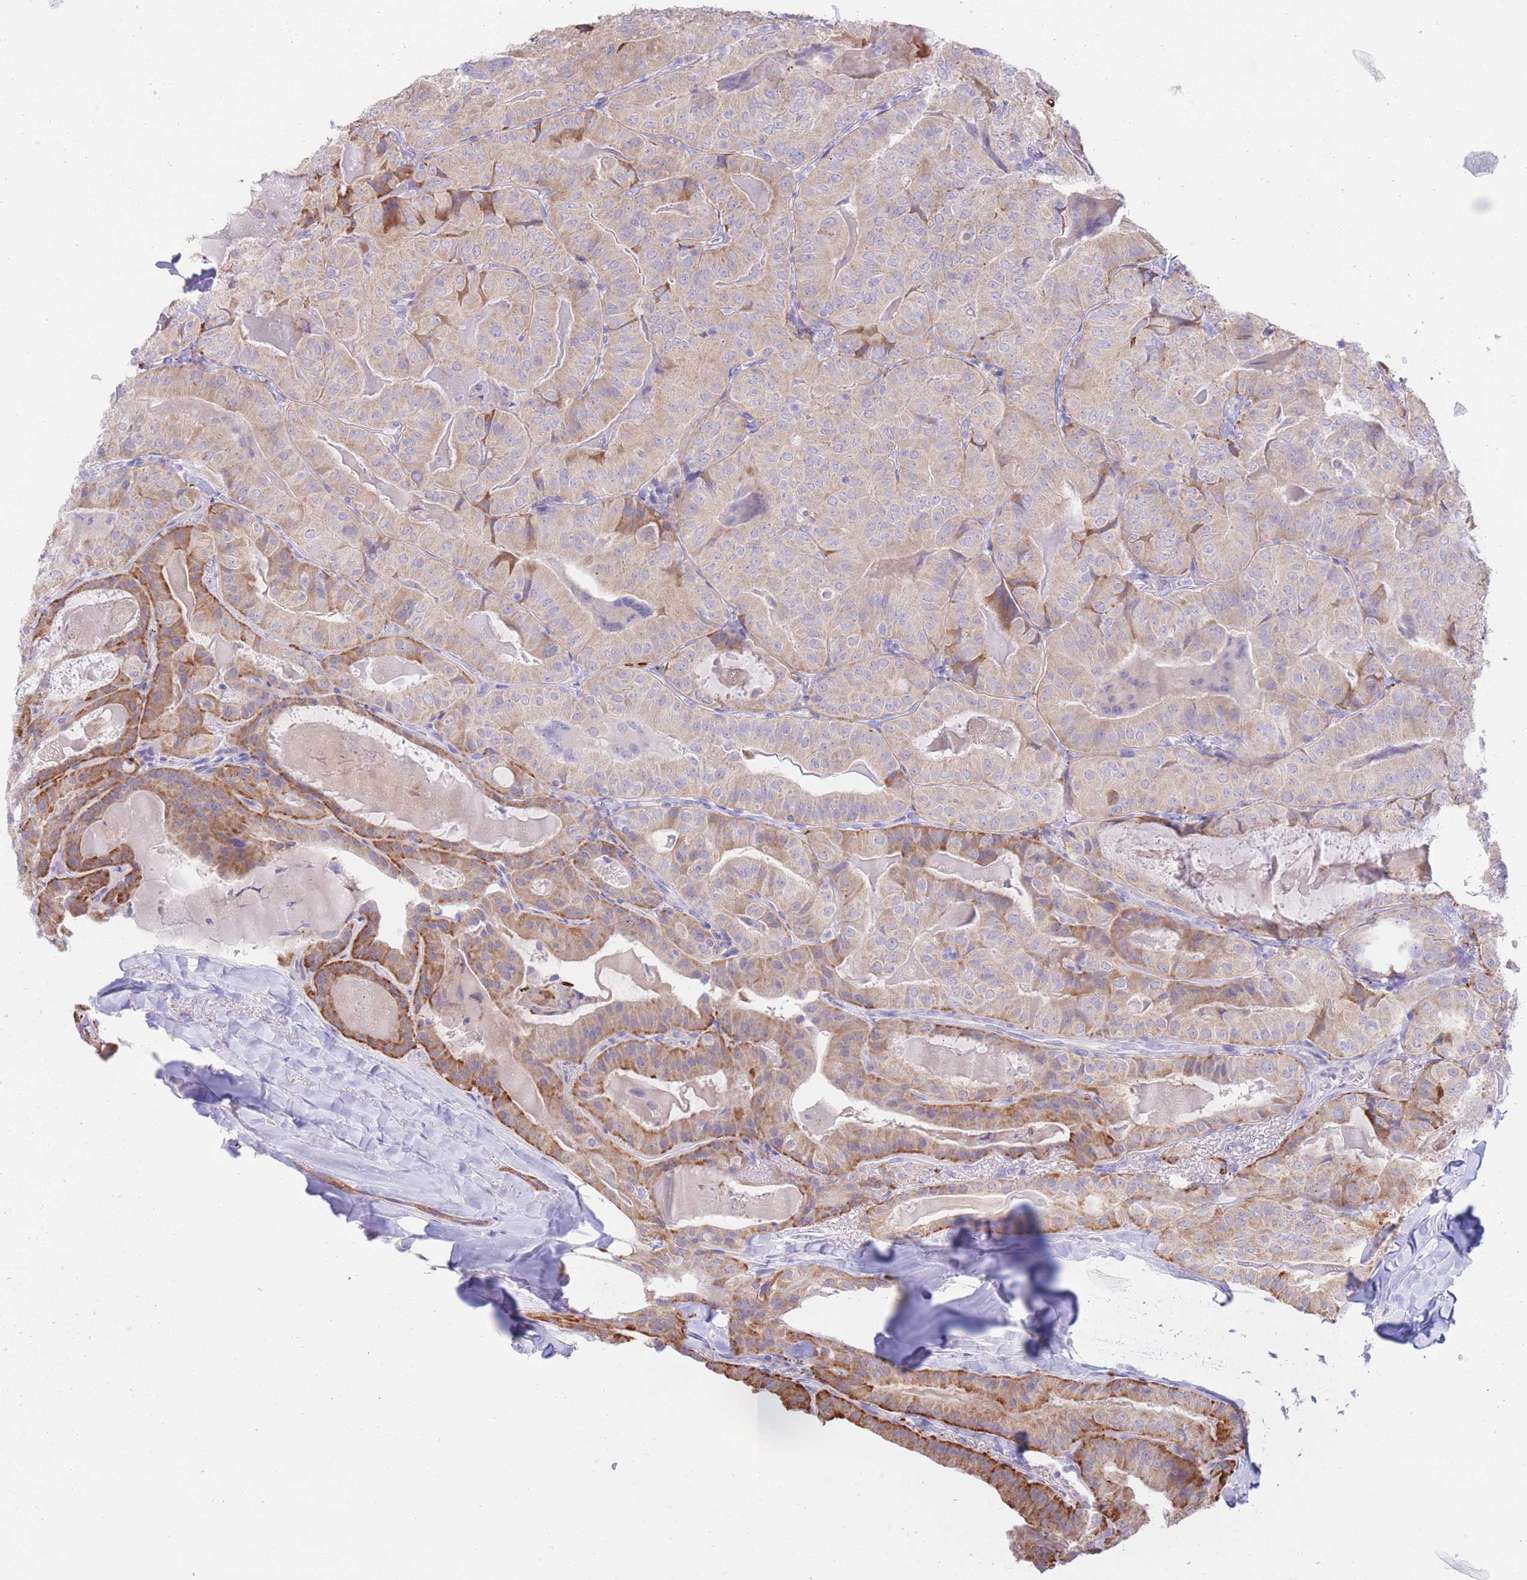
{"staining": {"intensity": "moderate", "quantity": "25%-75%", "location": "cytoplasmic/membranous"}, "tissue": "thyroid cancer", "cell_type": "Tumor cells", "image_type": "cancer", "snomed": [{"axis": "morphology", "description": "Papillary adenocarcinoma, NOS"}, {"axis": "topography", "description": "Thyroid gland"}], "caption": "Brown immunohistochemical staining in human papillary adenocarcinoma (thyroid) displays moderate cytoplasmic/membranous staining in about 25%-75% of tumor cells. The staining was performed using DAB (3,3'-diaminobenzidine), with brown indicating positive protein expression. Nuclei are stained blue with hematoxylin.", "gene": "FAH", "patient": {"sex": "female", "age": 68}}